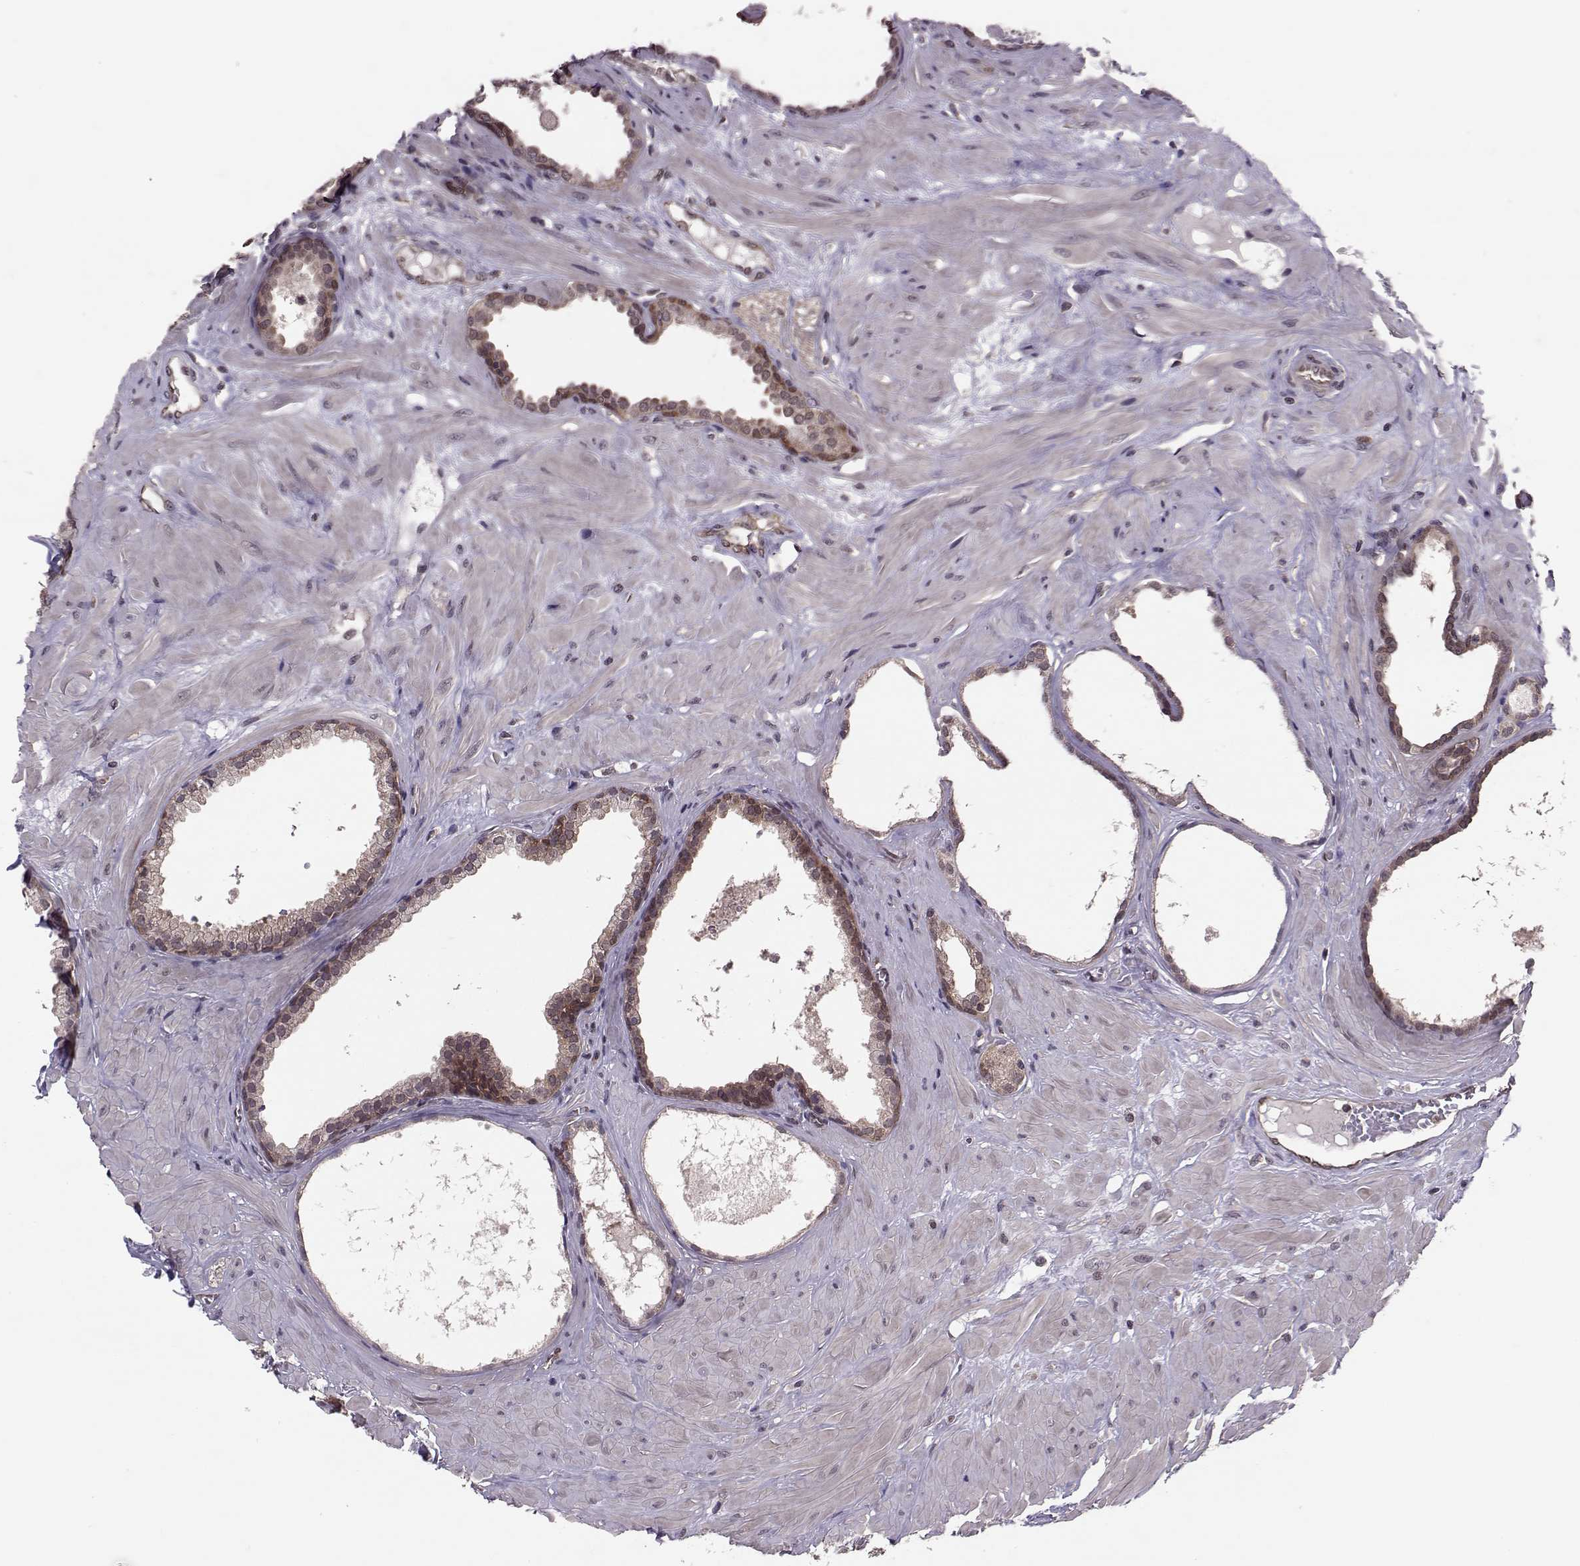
{"staining": {"intensity": "strong", "quantity": "<25%", "location": "cytoplasmic/membranous"}, "tissue": "prostate", "cell_type": "Glandular cells", "image_type": "normal", "snomed": [{"axis": "morphology", "description": "Normal tissue, NOS"}, {"axis": "topography", "description": "Prostate"}], "caption": "This is a micrograph of immunohistochemistry staining of benign prostate, which shows strong expression in the cytoplasmic/membranous of glandular cells.", "gene": "PPP2R2A", "patient": {"sex": "male", "age": 48}}